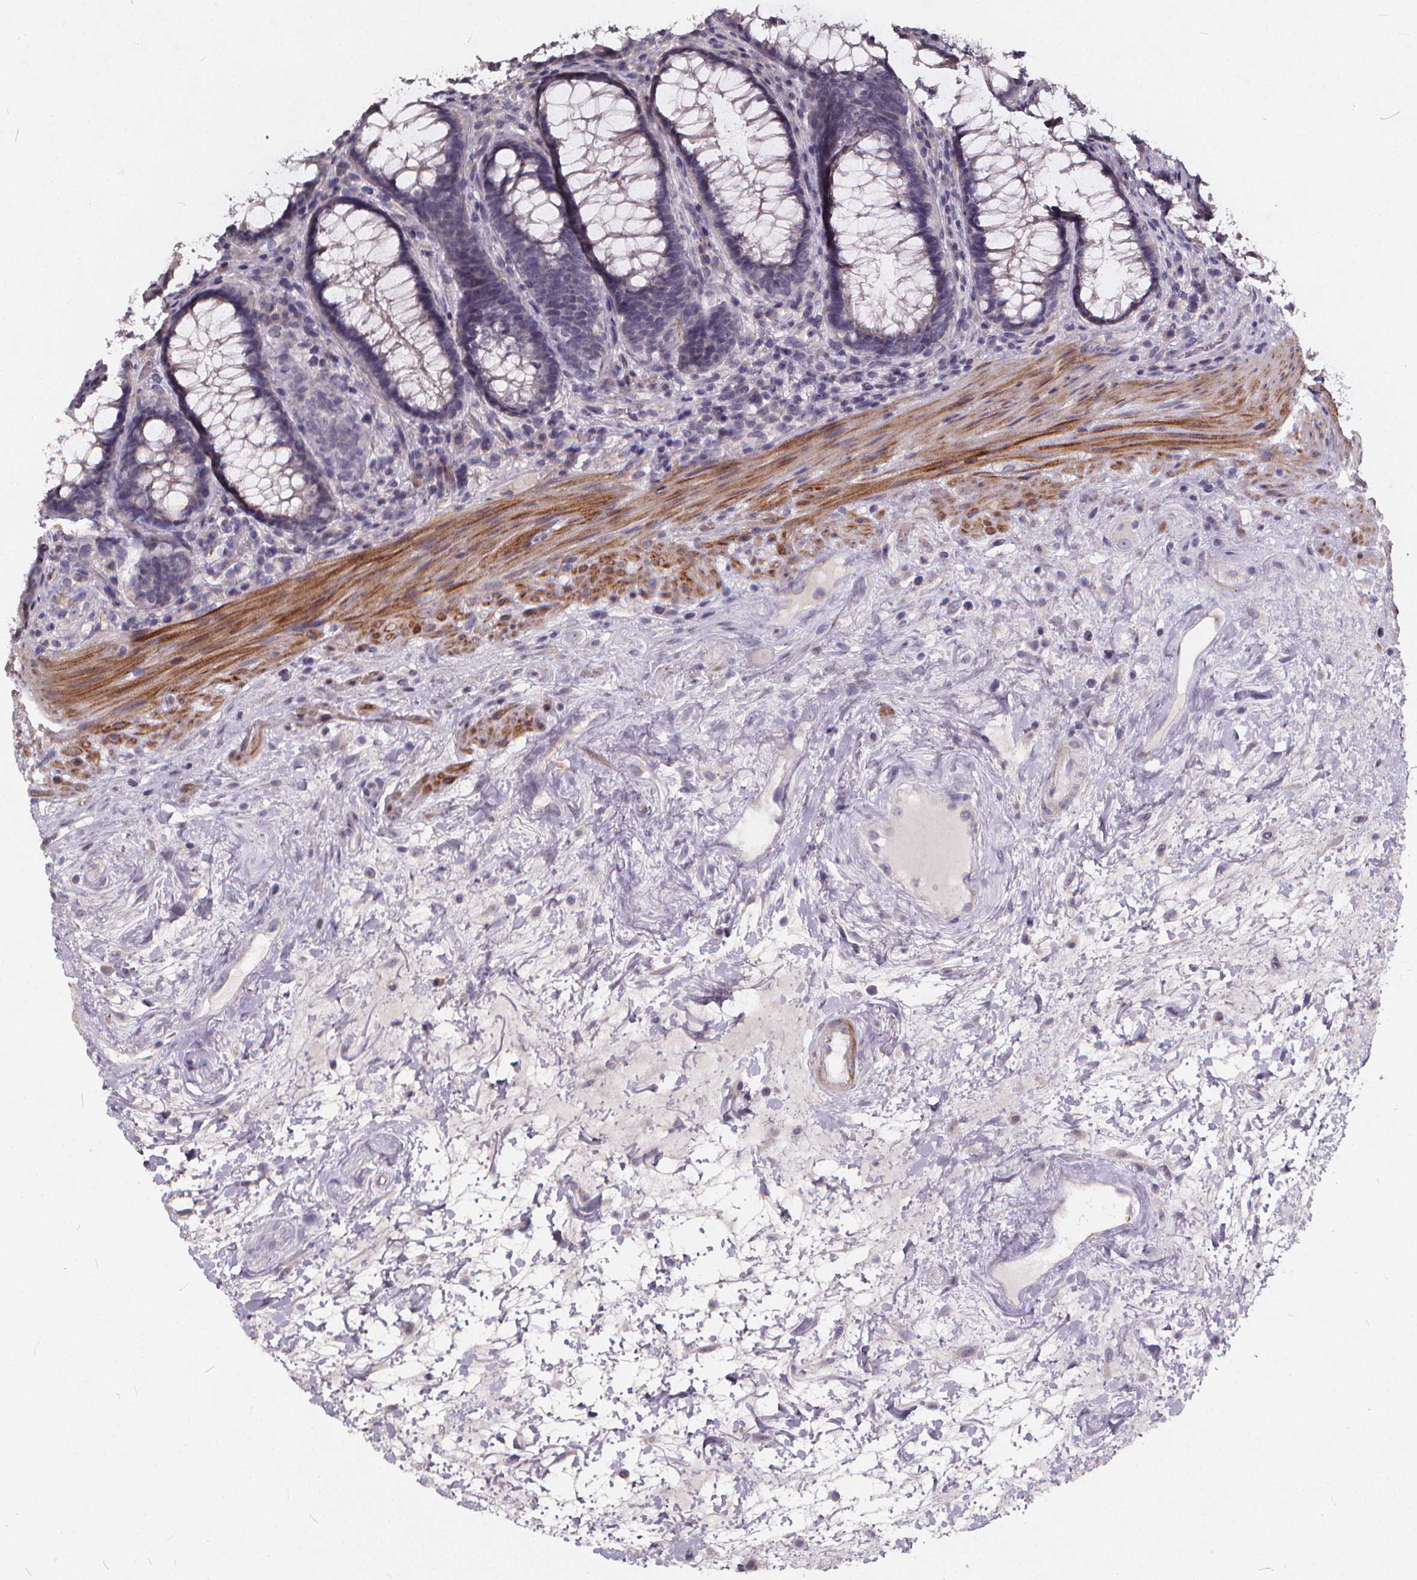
{"staining": {"intensity": "negative", "quantity": "none", "location": "none"}, "tissue": "rectum", "cell_type": "Glandular cells", "image_type": "normal", "snomed": [{"axis": "morphology", "description": "Normal tissue, NOS"}, {"axis": "topography", "description": "Rectum"}], "caption": "IHC photomicrograph of unremarkable rectum: rectum stained with DAB shows no significant protein staining in glandular cells. Brightfield microscopy of immunohistochemistry stained with DAB (3,3'-diaminobenzidine) (brown) and hematoxylin (blue), captured at high magnification.", "gene": "TSPAN14", "patient": {"sex": "male", "age": 72}}